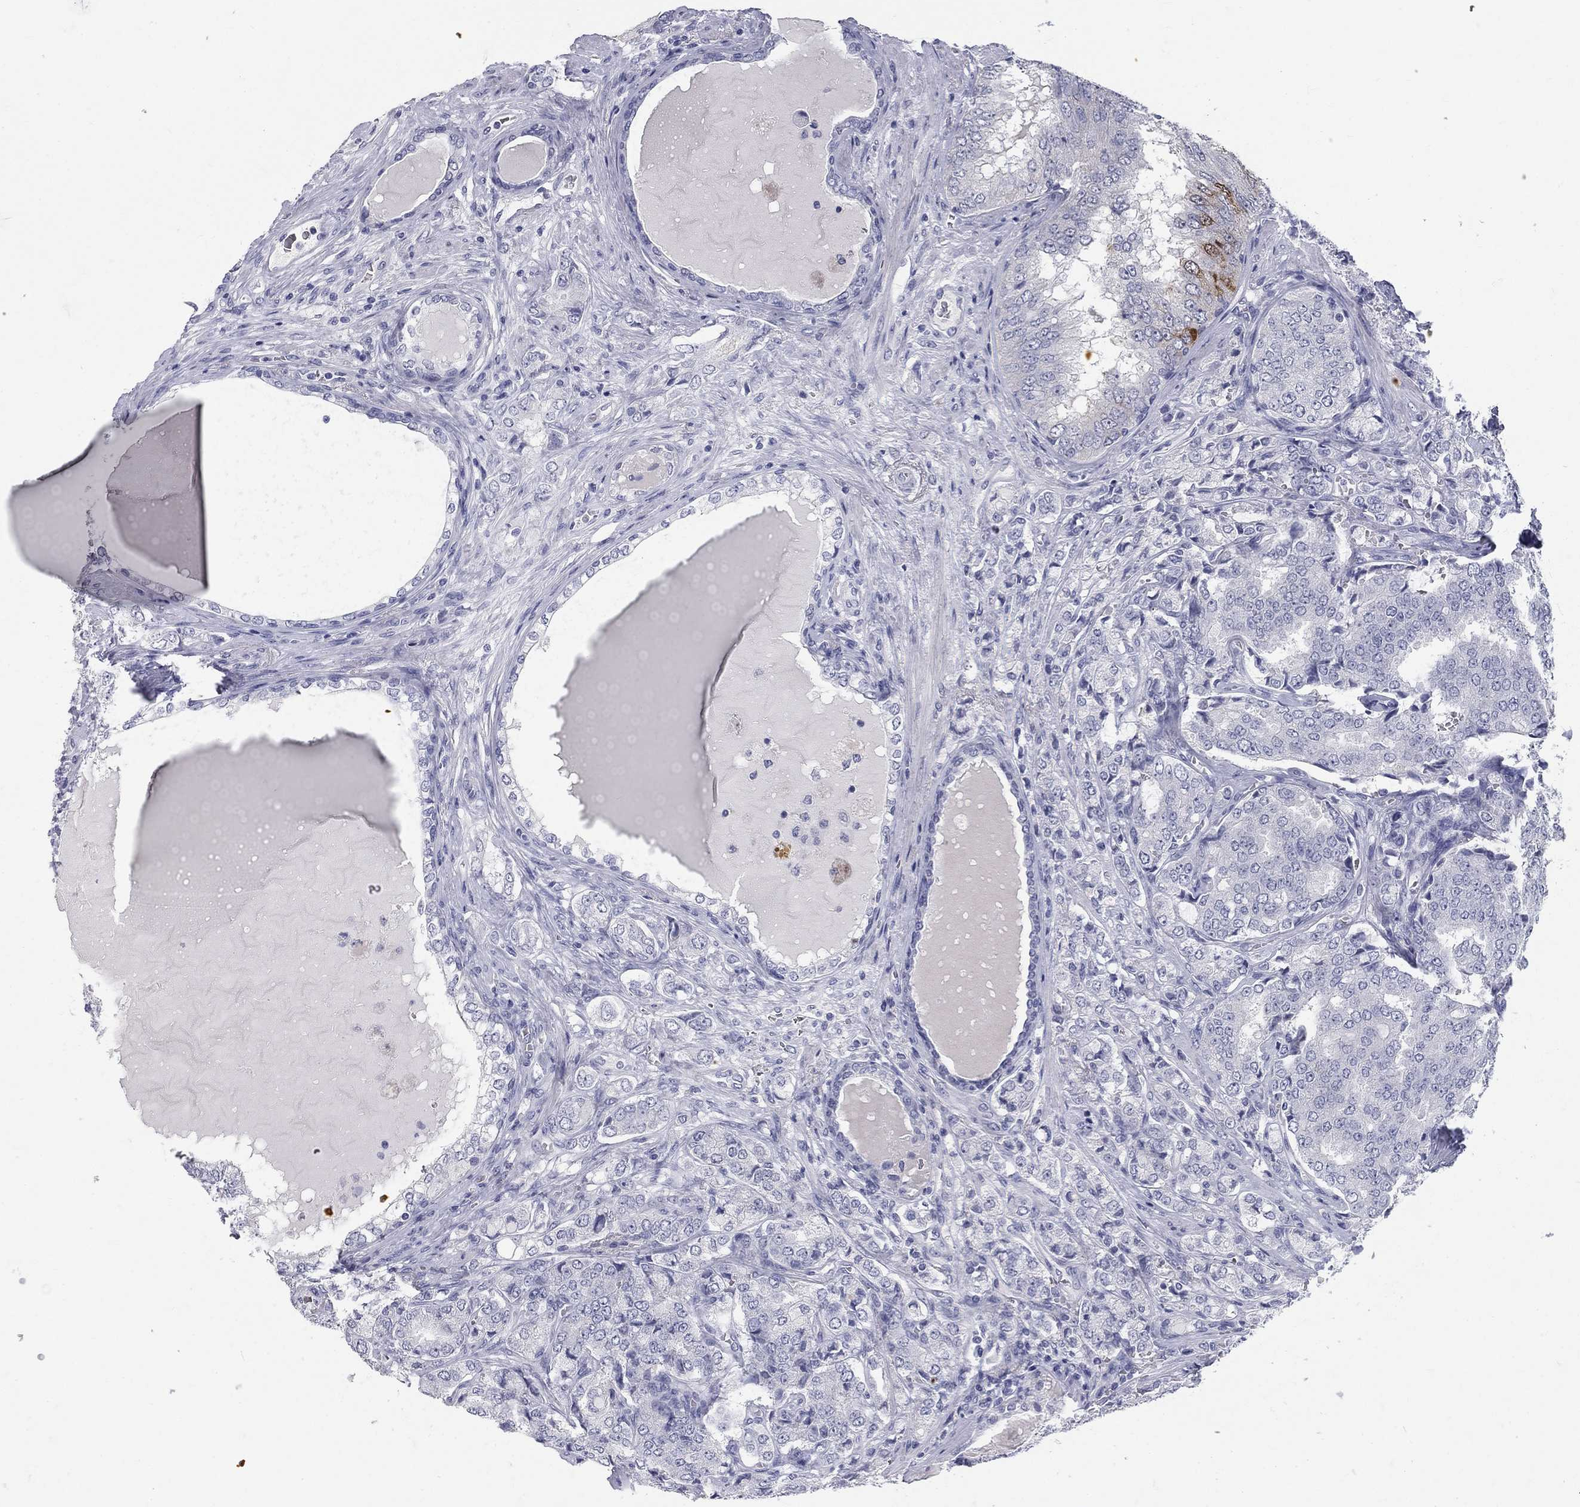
{"staining": {"intensity": "negative", "quantity": "none", "location": "none"}, "tissue": "prostate cancer", "cell_type": "Tumor cells", "image_type": "cancer", "snomed": [{"axis": "morphology", "description": "Adenocarcinoma, NOS"}, {"axis": "topography", "description": "Prostate"}], "caption": "Histopathology image shows no protein positivity in tumor cells of adenocarcinoma (prostate) tissue. (Brightfield microscopy of DAB immunohistochemistry (IHC) at high magnification).", "gene": "ELAVL4", "patient": {"sex": "male", "age": 65}}